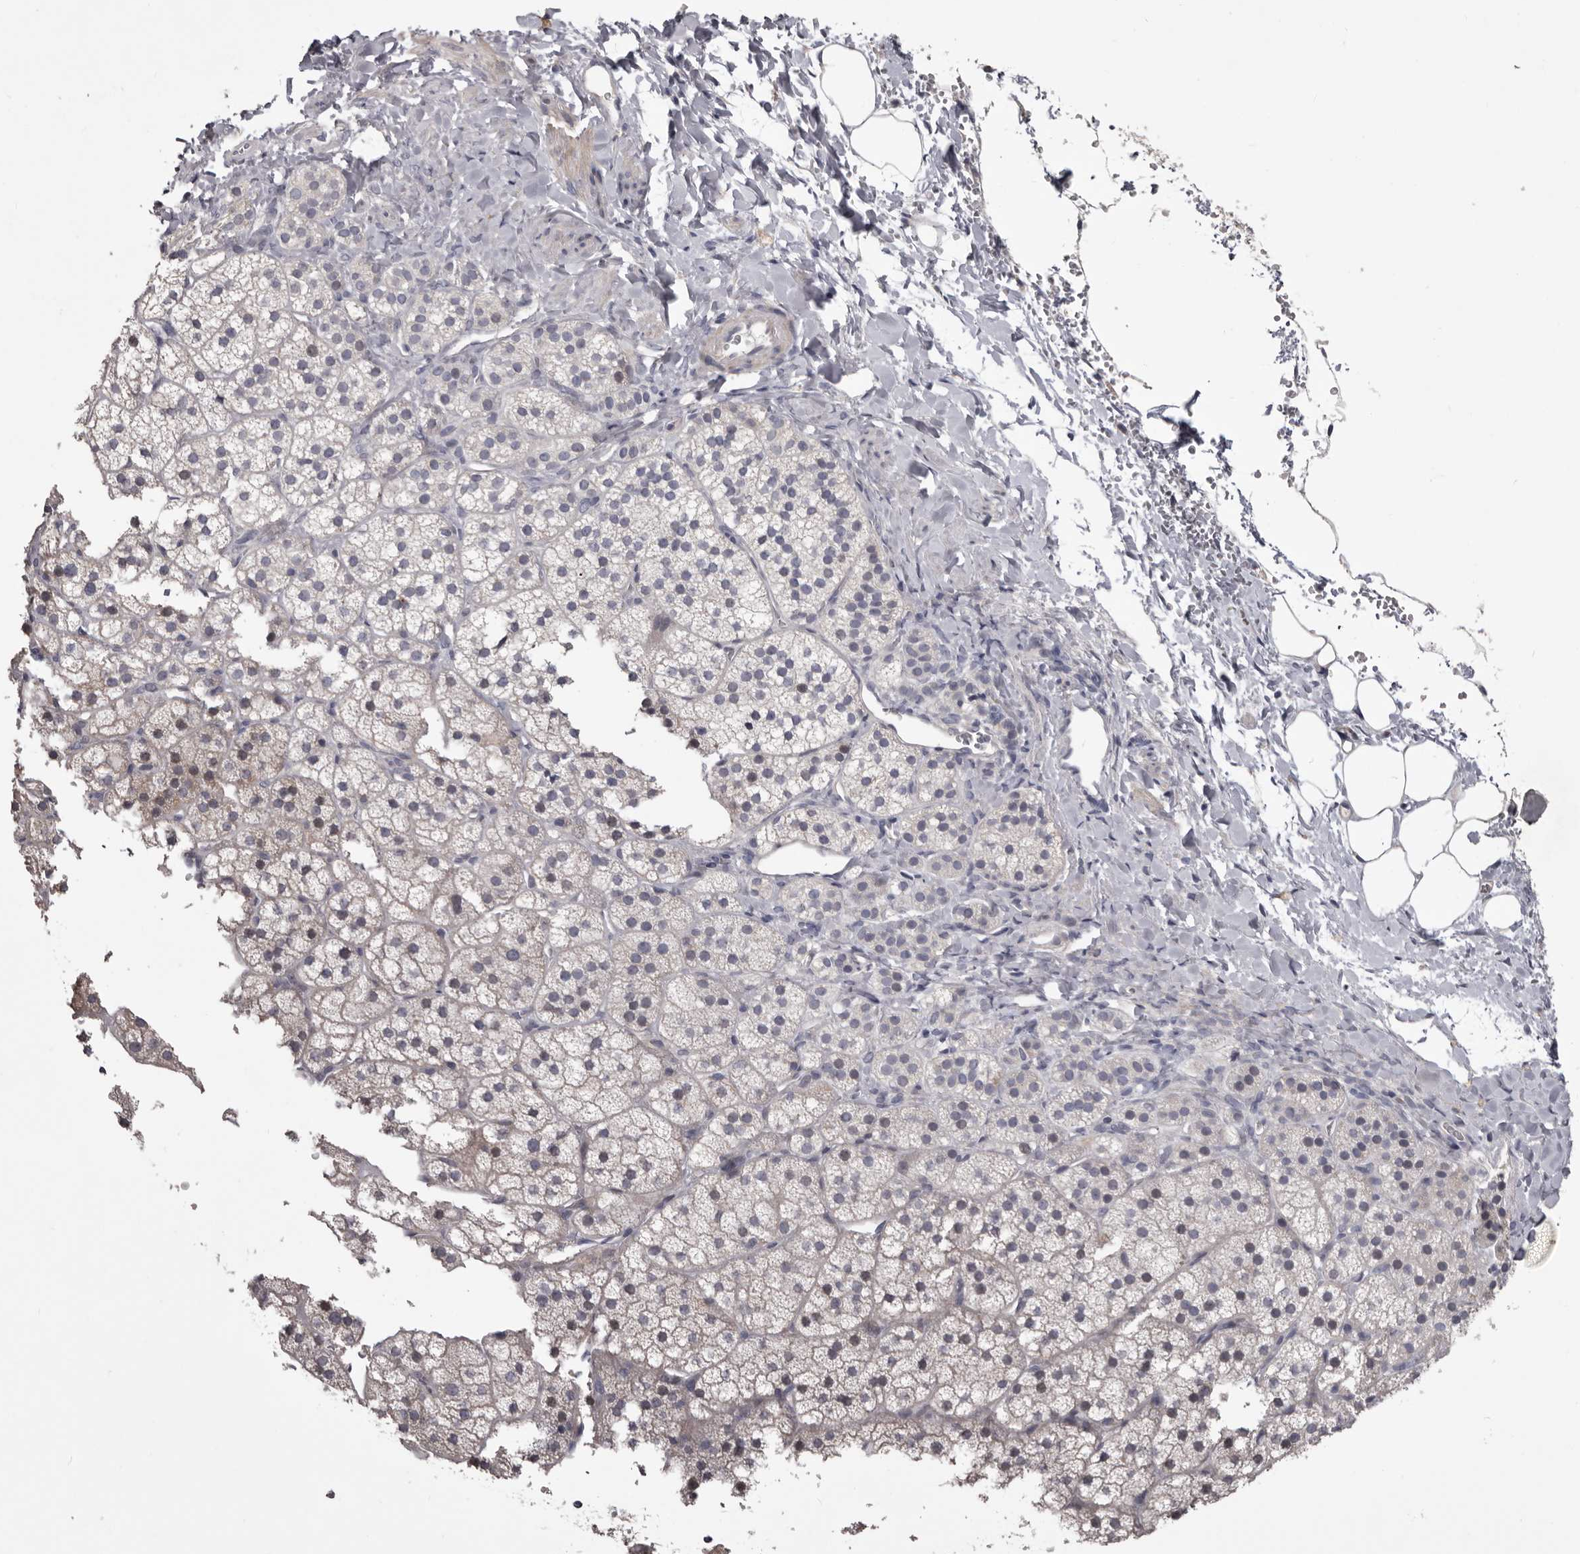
{"staining": {"intensity": "weak", "quantity": "25%-75%", "location": "cytoplasmic/membranous"}, "tissue": "adrenal gland", "cell_type": "Glandular cells", "image_type": "normal", "snomed": [{"axis": "morphology", "description": "Normal tissue, NOS"}, {"axis": "topography", "description": "Adrenal gland"}], "caption": "Normal adrenal gland demonstrates weak cytoplasmic/membranous staining in about 25%-75% of glandular cells.", "gene": "LPAR6", "patient": {"sex": "female", "age": 44}}